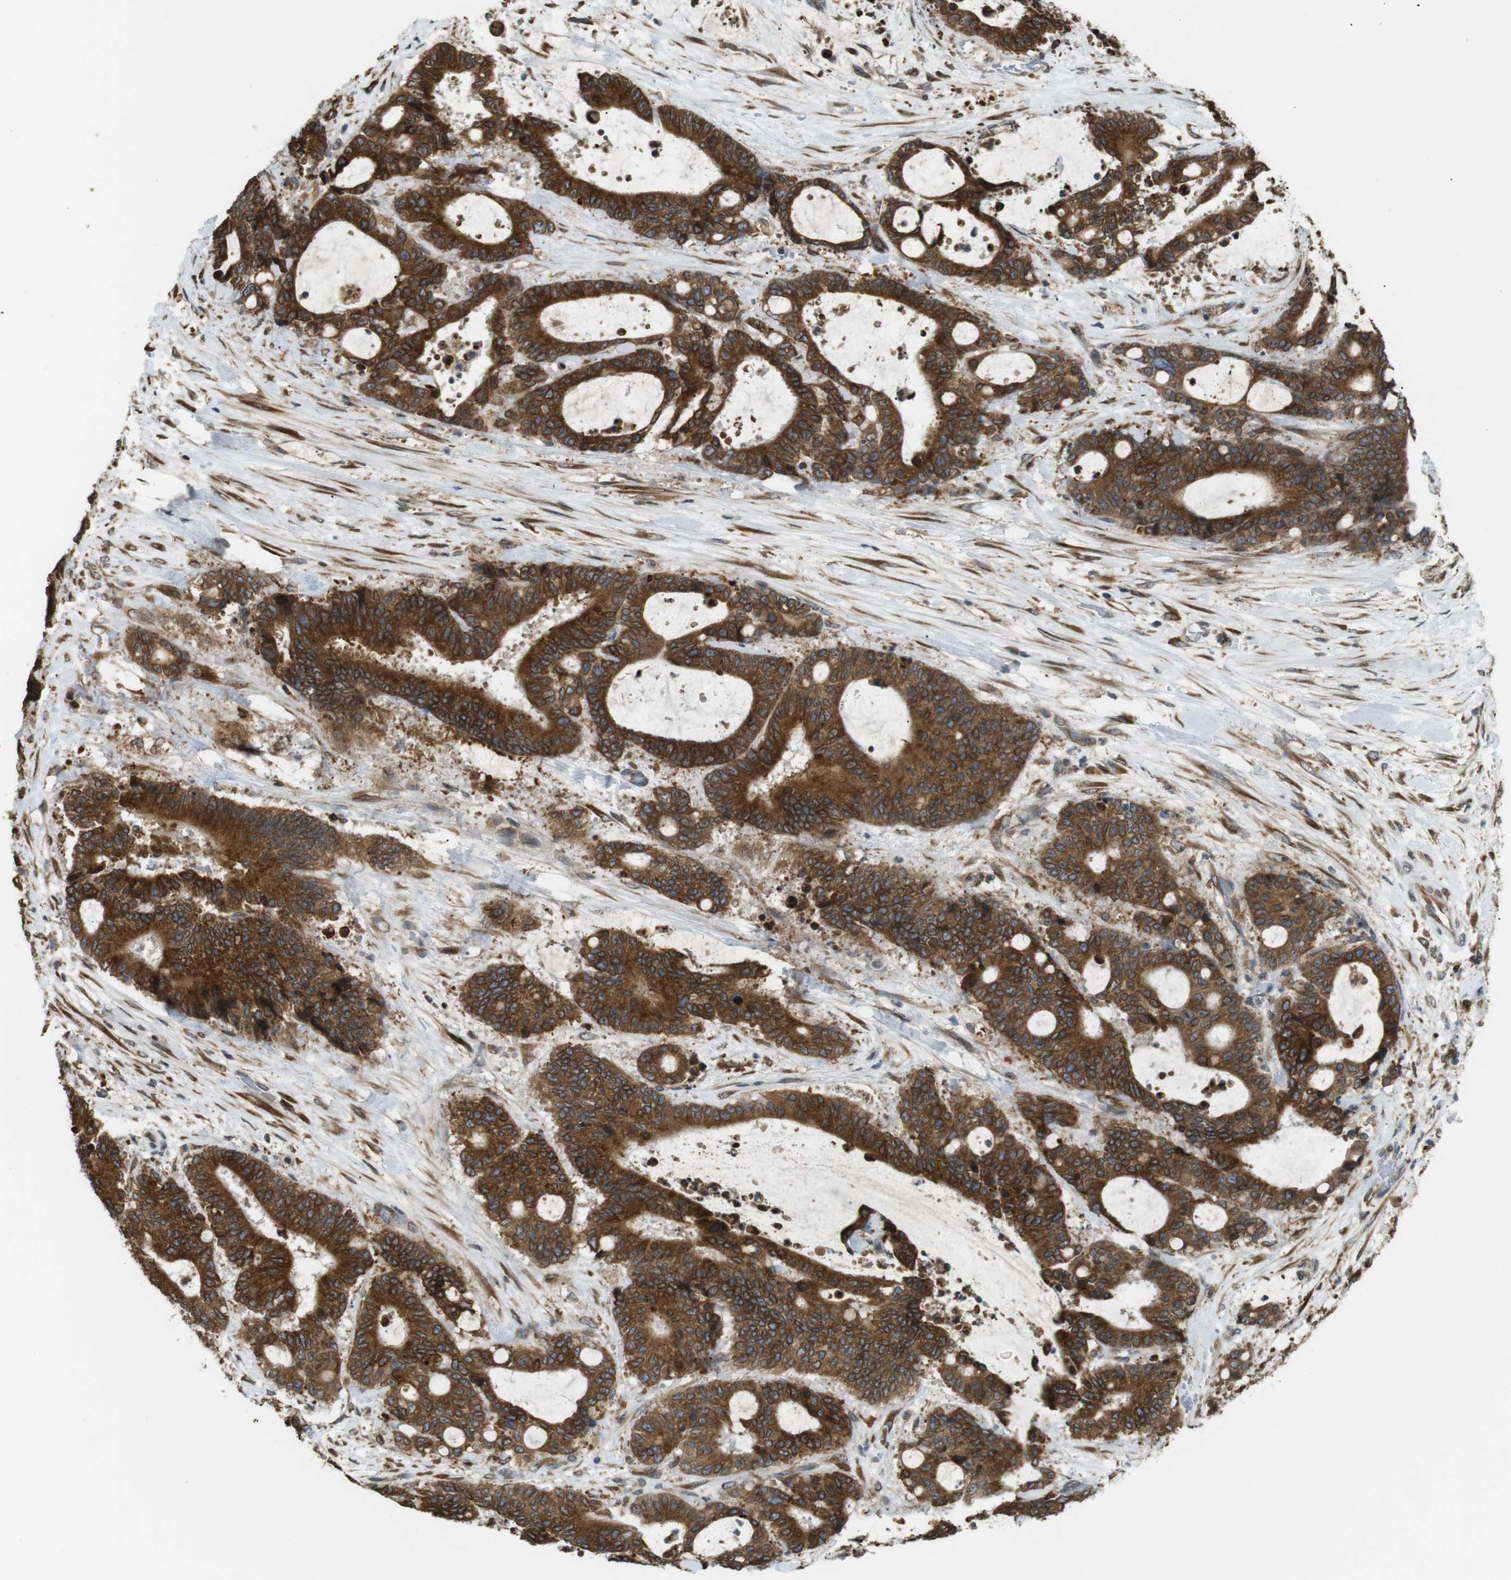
{"staining": {"intensity": "strong", "quantity": ">75%", "location": "cytoplasmic/membranous"}, "tissue": "liver cancer", "cell_type": "Tumor cells", "image_type": "cancer", "snomed": [{"axis": "morphology", "description": "Normal tissue, NOS"}, {"axis": "morphology", "description": "Cholangiocarcinoma"}, {"axis": "topography", "description": "Liver"}, {"axis": "topography", "description": "Peripheral nerve tissue"}], "caption": "DAB (3,3'-diaminobenzidine) immunohistochemical staining of human cholangiocarcinoma (liver) displays strong cytoplasmic/membranous protein expression in approximately >75% of tumor cells.", "gene": "TMED4", "patient": {"sex": "female", "age": 73}}